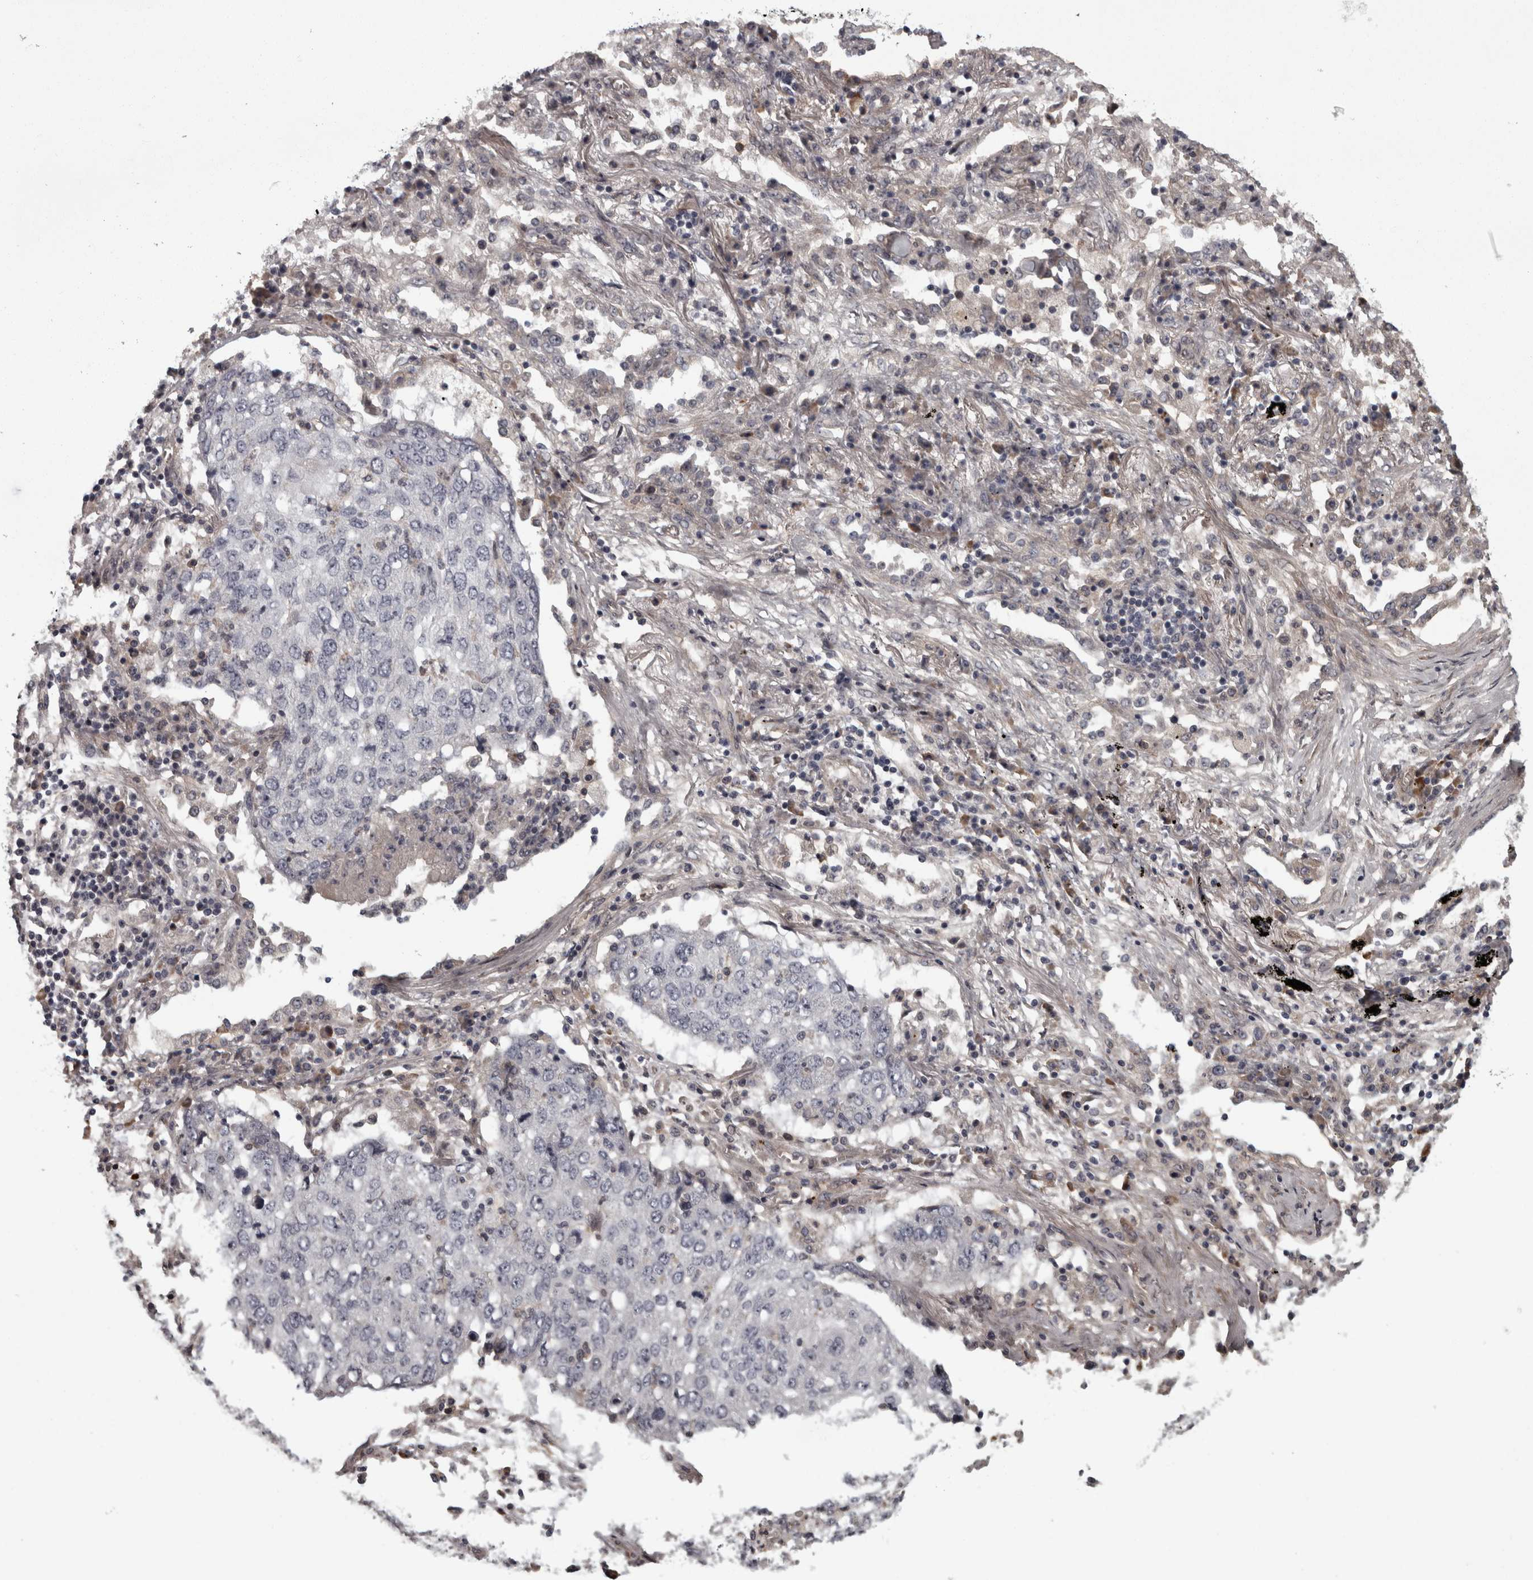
{"staining": {"intensity": "negative", "quantity": "none", "location": "none"}, "tissue": "lung cancer", "cell_type": "Tumor cells", "image_type": "cancer", "snomed": [{"axis": "morphology", "description": "Squamous cell carcinoma, NOS"}, {"axis": "topography", "description": "Lung"}], "caption": "Immunohistochemical staining of human lung cancer demonstrates no significant expression in tumor cells.", "gene": "RSU1", "patient": {"sex": "female", "age": 63}}